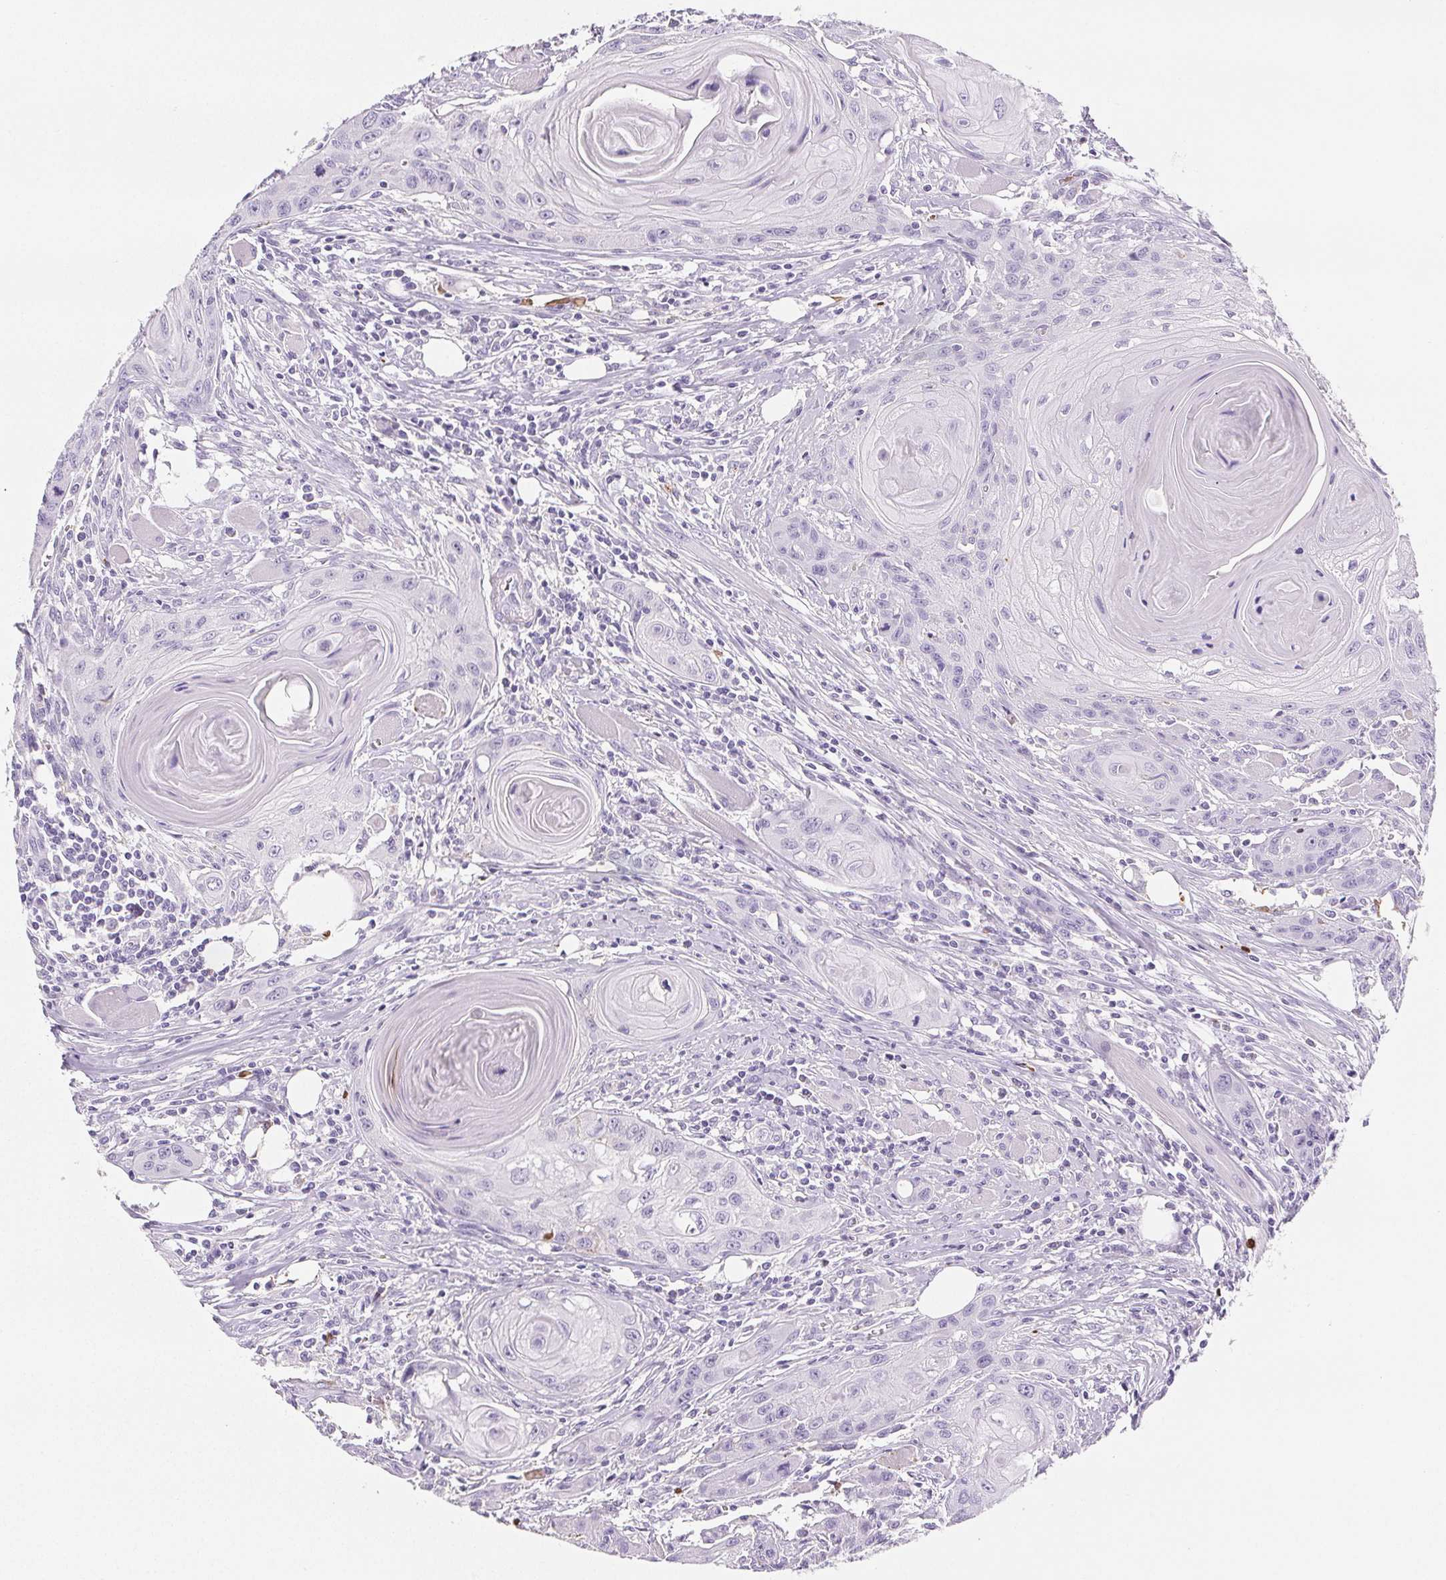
{"staining": {"intensity": "negative", "quantity": "none", "location": "none"}, "tissue": "head and neck cancer", "cell_type": "Tumor cells", "image_type": "cancer", "snomed": [{"axis": "morphology", "description": "Squamous cell carcinoma, NOS"}, {"axis": "topography", "description": "Oral tissue"}, {"axis": "topography", "description": "Head-Neck"}], "caption": "Micrograph shows no significant protein staining in tumor cells of head and neck squamous cell carcinoma. Brightfield microscopy of immunohistochemistry stained with DAB (brown) and hematoxylin (blue), captured at high magnification.", "gene": "VTN", "patient": {"sex": "male", "age": 58}}